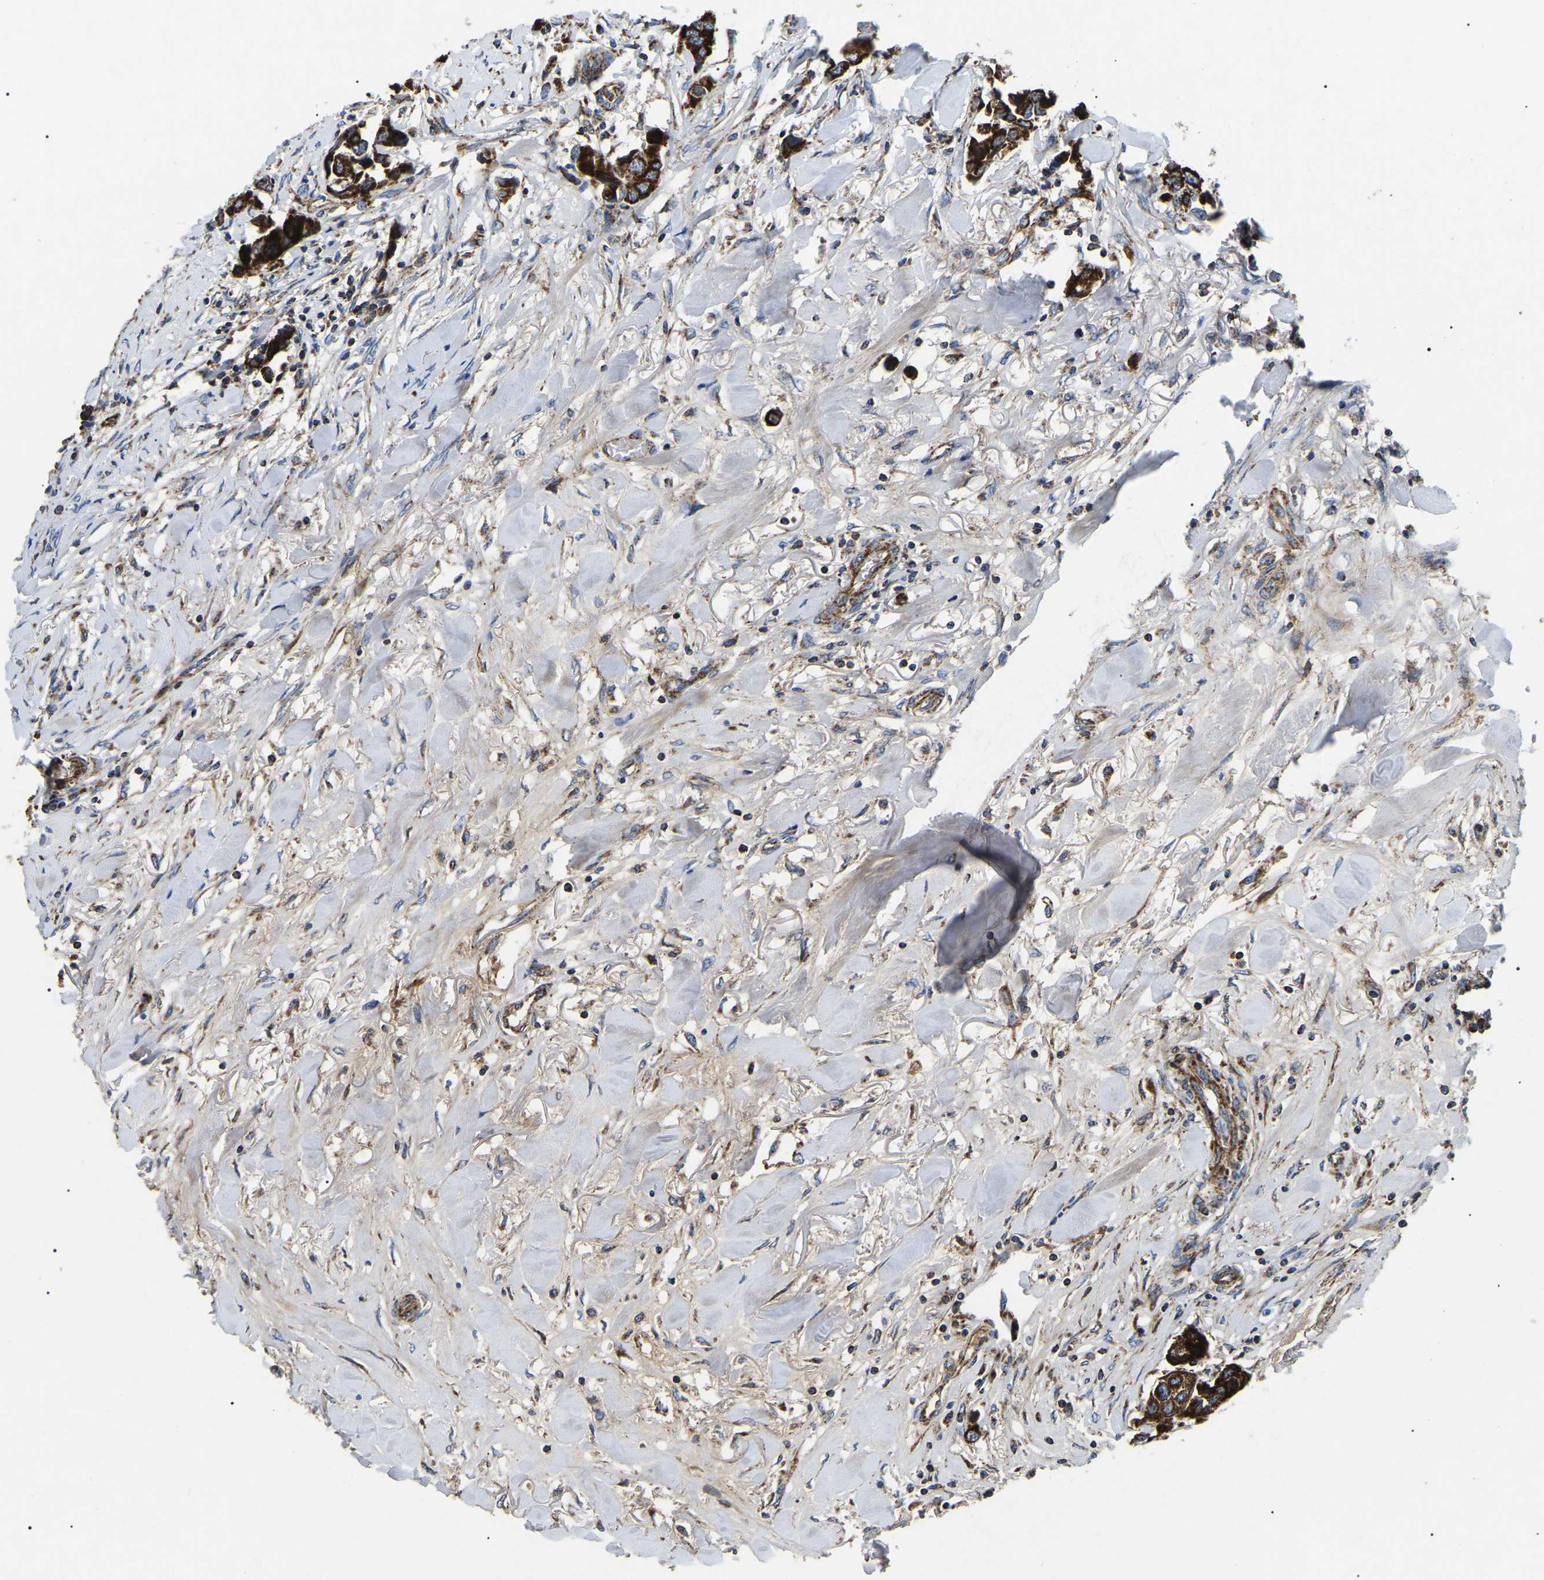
{"staining": {"intensity": "strong", "quantity": ">75%", "location": "cytoplasmic/membranous"}, "tissue": "breast cancer", "cell_type": "Tumor cells", "image_type": "cancer", "snomed": [{"axis": "morphology", "description": "Duct carcinoma"}, {"axis": "topography", "description": "Breast"}], "caption": "Protein staining of breast invasive ductal carcinoma tissue shows strong cytoplasmic/membranous positivity in approximately >75% of tumor cells.", "gene": "PPM1E", "patient": {"sex": "female", "age": 80}}